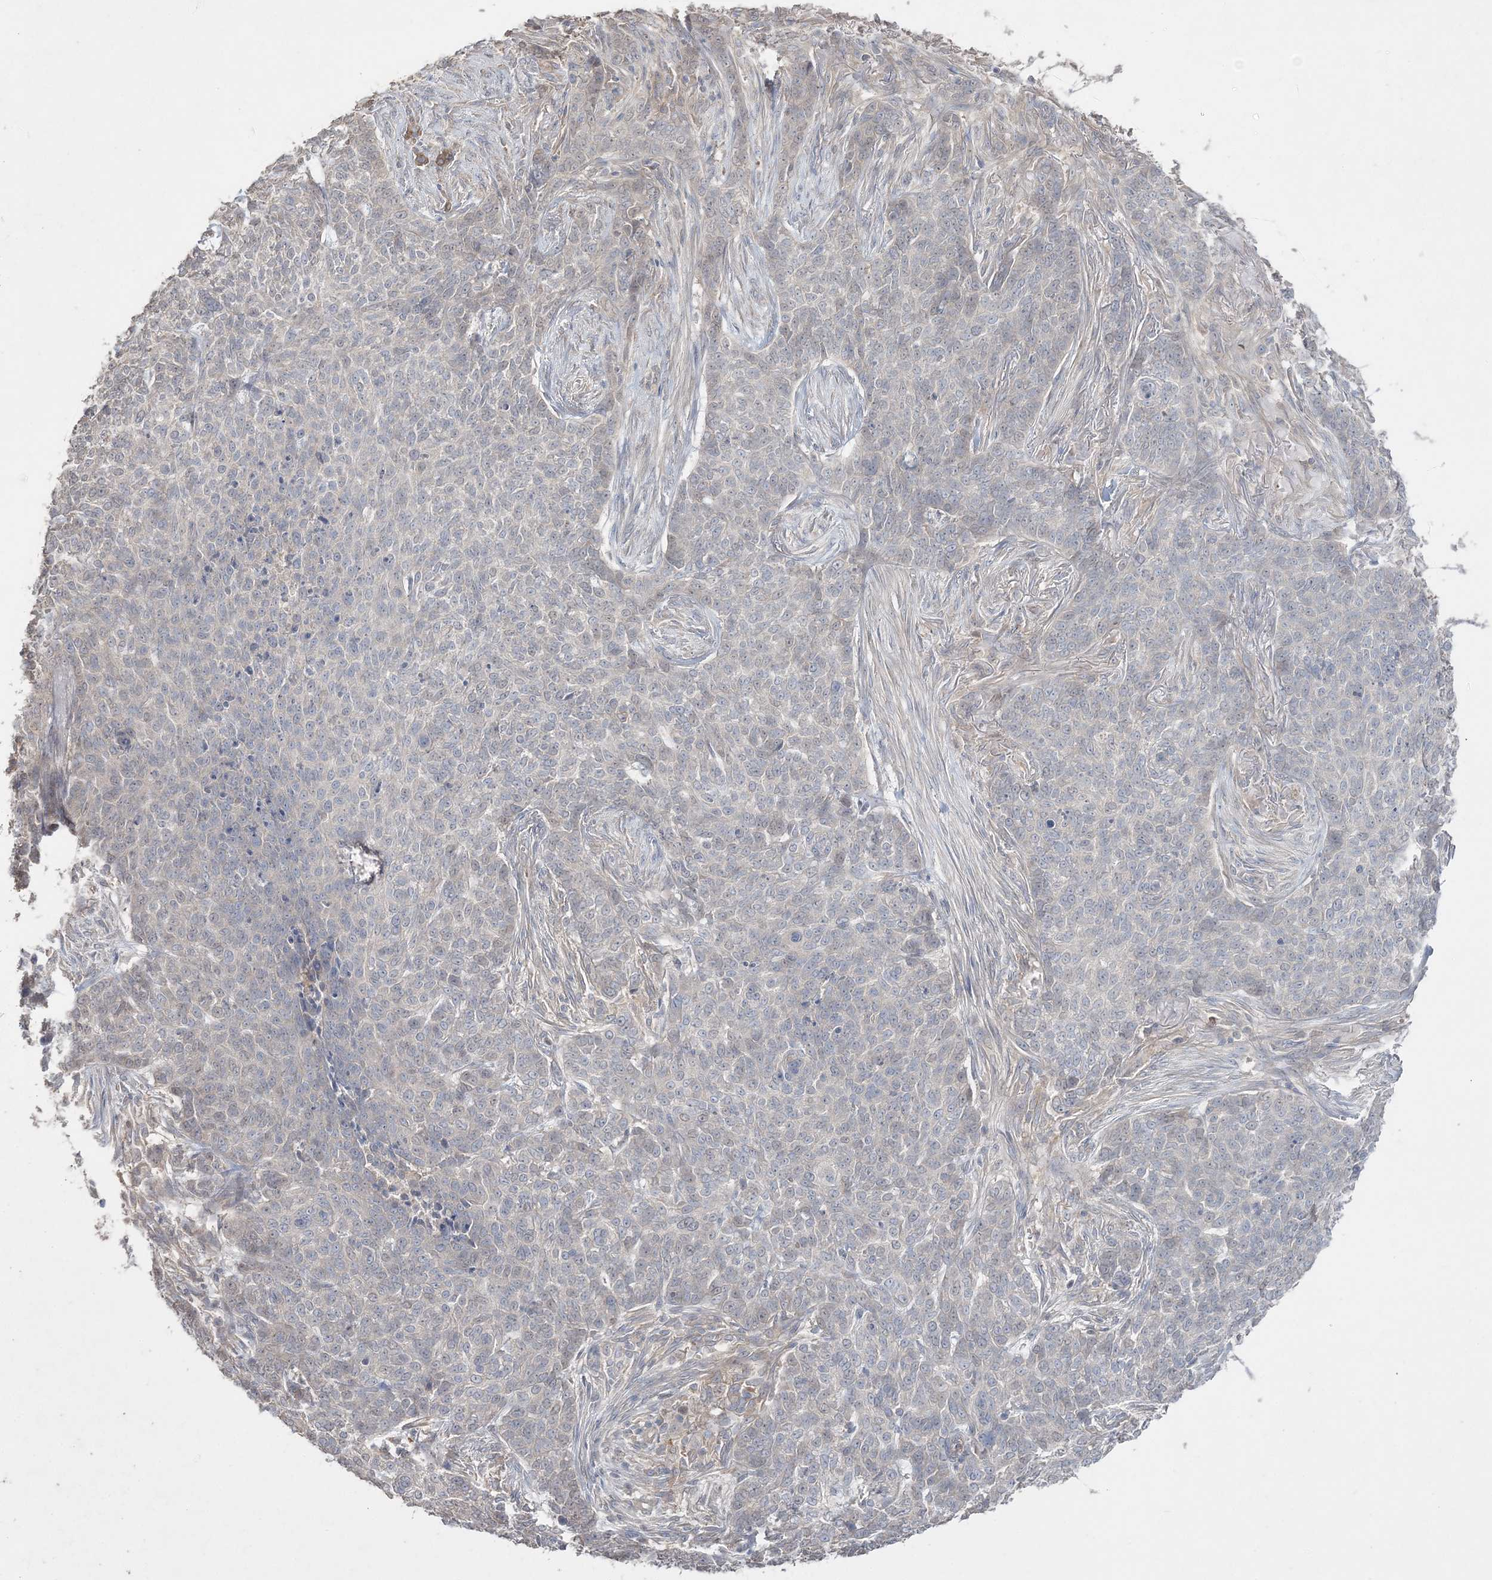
{"staining": {"intensity": "negative", "quantity": "none", "location": "none"}, "tissue": "skin cancer", "cell_type": "Tumor cells", "image_type": "cancer", "snomed": [{"axis": "morphology", "description": "Basal cell carcinoma"}, {"axis": "topography", "description": "Skin"}], "caption": "The immunohistochemistry image has no significant positivity in tumor cells of skin cancer tissue. (Brightfield microscopy of DAB (3,3'-diaminobenzidine) IHC at high magnification).", "gene": "SH3BP4", "patient": {"sex": "male", "age": 85}}